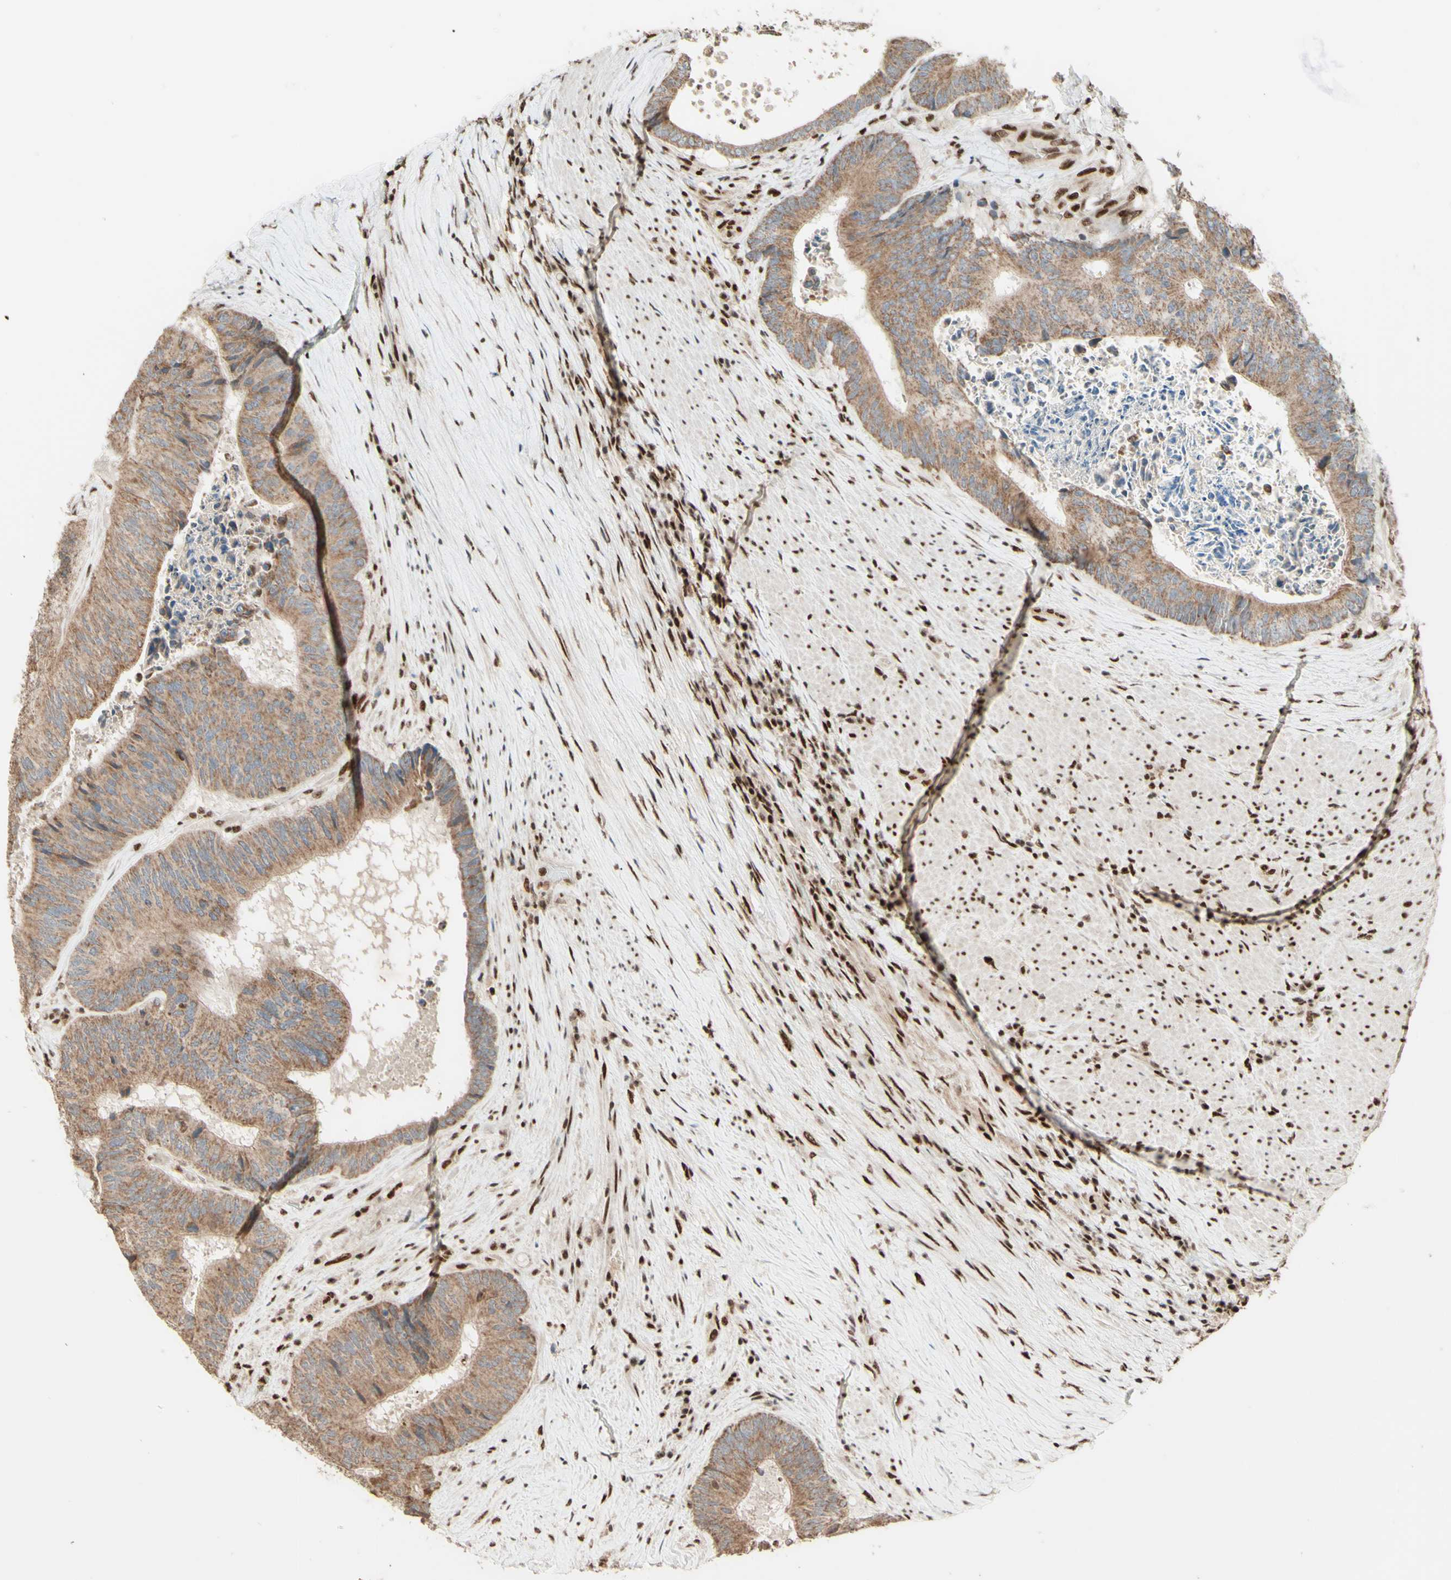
{"staining": {"intensity": "weak", "quantity": ">75%", "location": "cytoplasmic/membranous"}, "tissue": "colorectal cancer", "cell_type": "Tumor cells", "image_type": "cancer", "snomed": [{"axis": "morphology", "description": "Adenocarcinoma, NOS"}, {"axis": "topography", "description": "Rectum"}], "caption": "Adenocarcinoma (colorectal) was stained to show a protein in brown. There is low levels of weak cytoplasmic/membranous expression in about >75% of tumor cells. The staining is performed using DAB (3,3'-diaminobenzidine) brown chromogen to label protein expression. The nuclei are counter-stained blue using hematoxylin.", "gene": "NR3C1", "patient": {"sex": "male", "age": 72}}